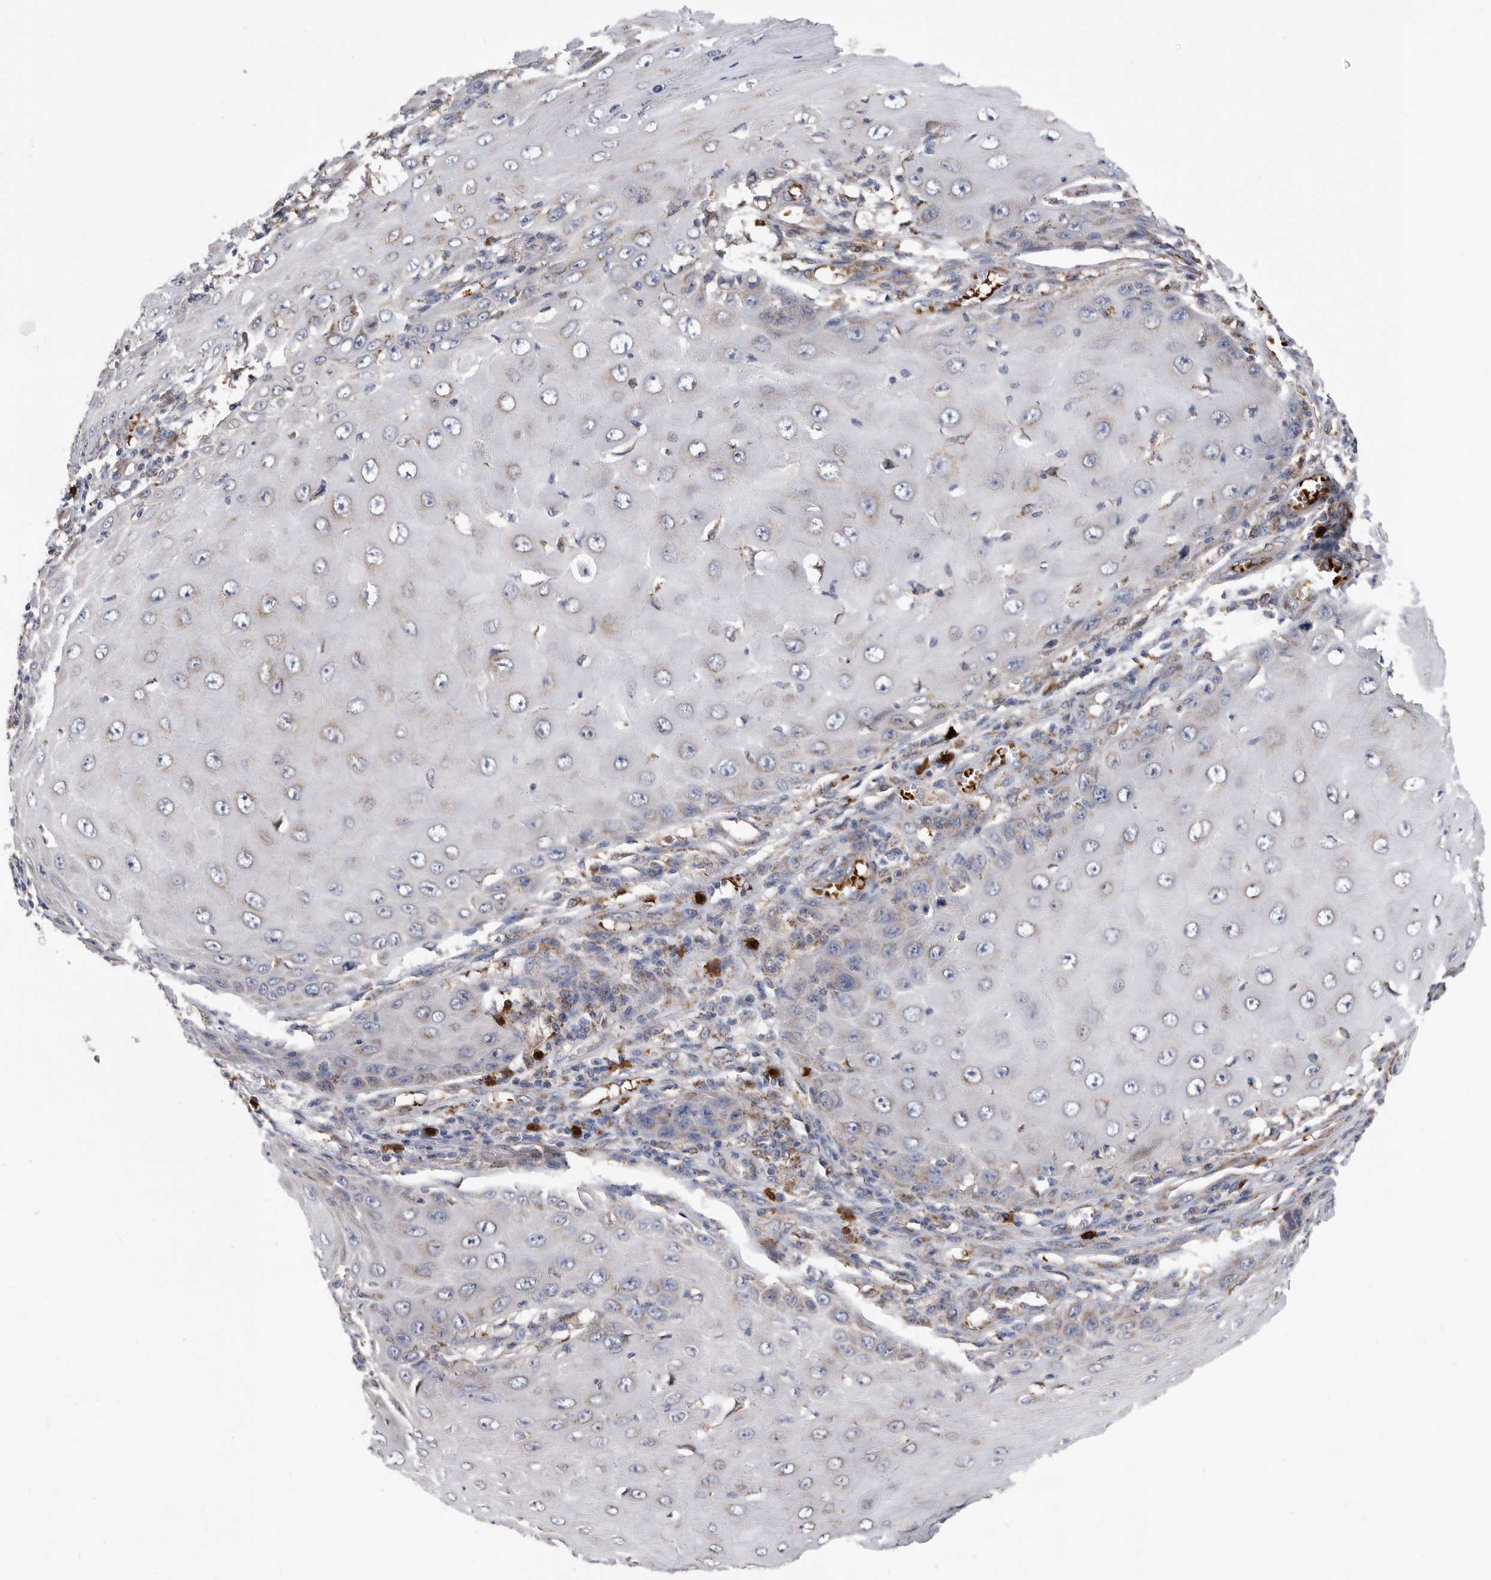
{"staining": {"intensity": "moderate", "quantity": "<25%", "location": "cytoplasmic/membranous"}, "tissue": "skin cancer", "cell_type": "Tumor cells", "image_type": "cancer", "snomed": [{"axis": "morphology", "description": "Squamous cell carcinoma, NOS"}, {"axis": "topography", "description": "Skin"}], "caption": "Protein positivity by IHC displays moderate cytoplasmic/membranous expression in approximately <25% of tumor cells in skin squamous cell carcinoma.", "gene": "CRISPLD2", "patient": {"sex": "female", "age": 73}}